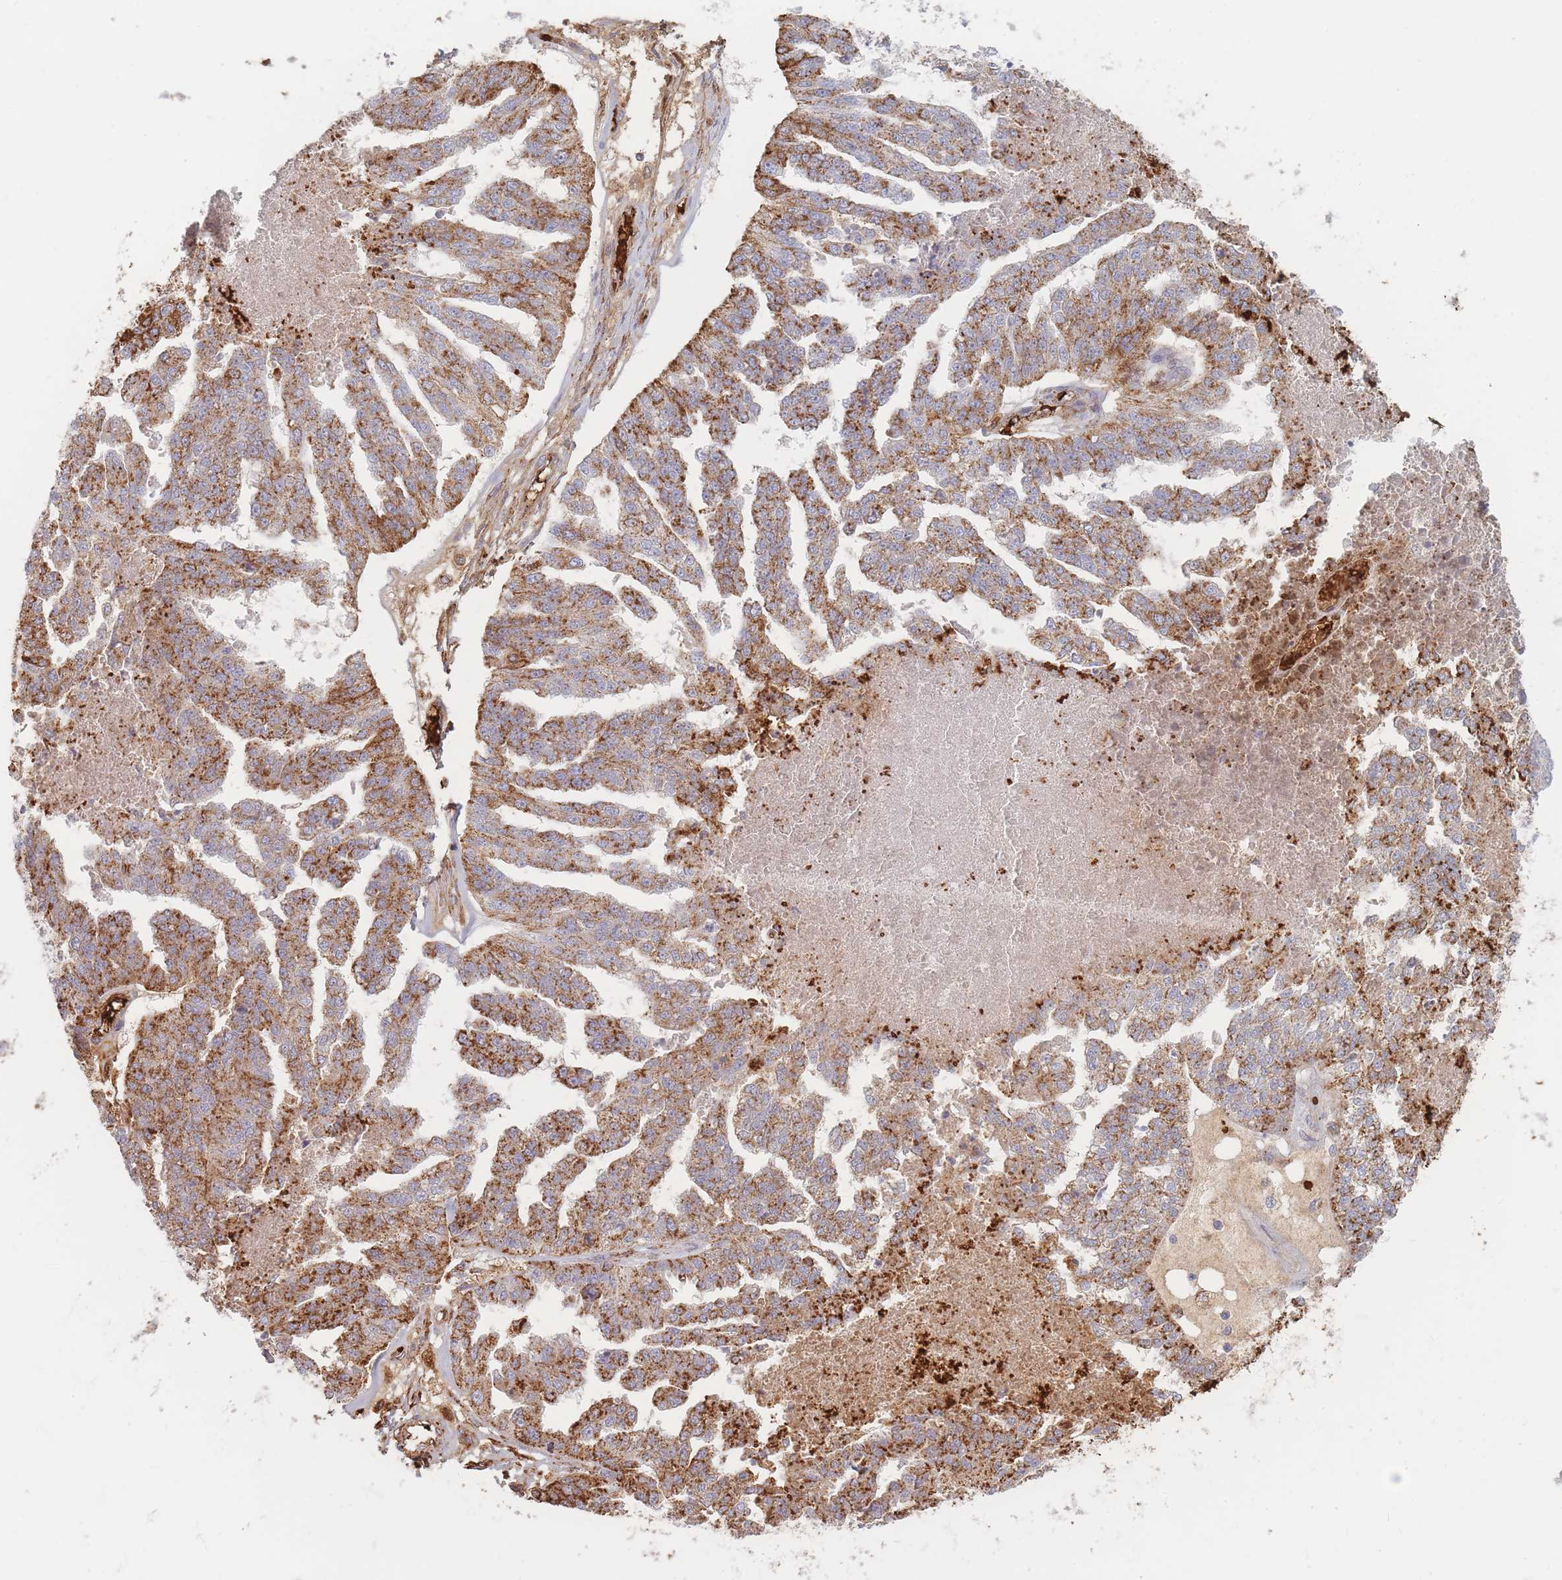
{"staining": {"intensity": "moderate", "quantity": "25%-75%", "location": "cytoplasmic/membranous"}, "tissue": "ovarian cancer", "cell_type": "Tumor cells", "image_type": "cancer", "snomed": [{"axis": "morphology", "description": "Cystadenocarcinoma, serous, NOS"}, {"axis": "topography", "description": "Ovary"}], "caption": "An immunohistochemistry (IHC) histopathology image of tumor tissue is shown. Protein staining in brown shows moderate cytoplasmic/membranous positivity in serous cystadenocarcinoma (ovarian) within tumor cells. Ihc stains the protein in brown and the nuclei are stained blue.", "gene": "SLC2A6", "patient": {"sex": "female", "age": 58}}